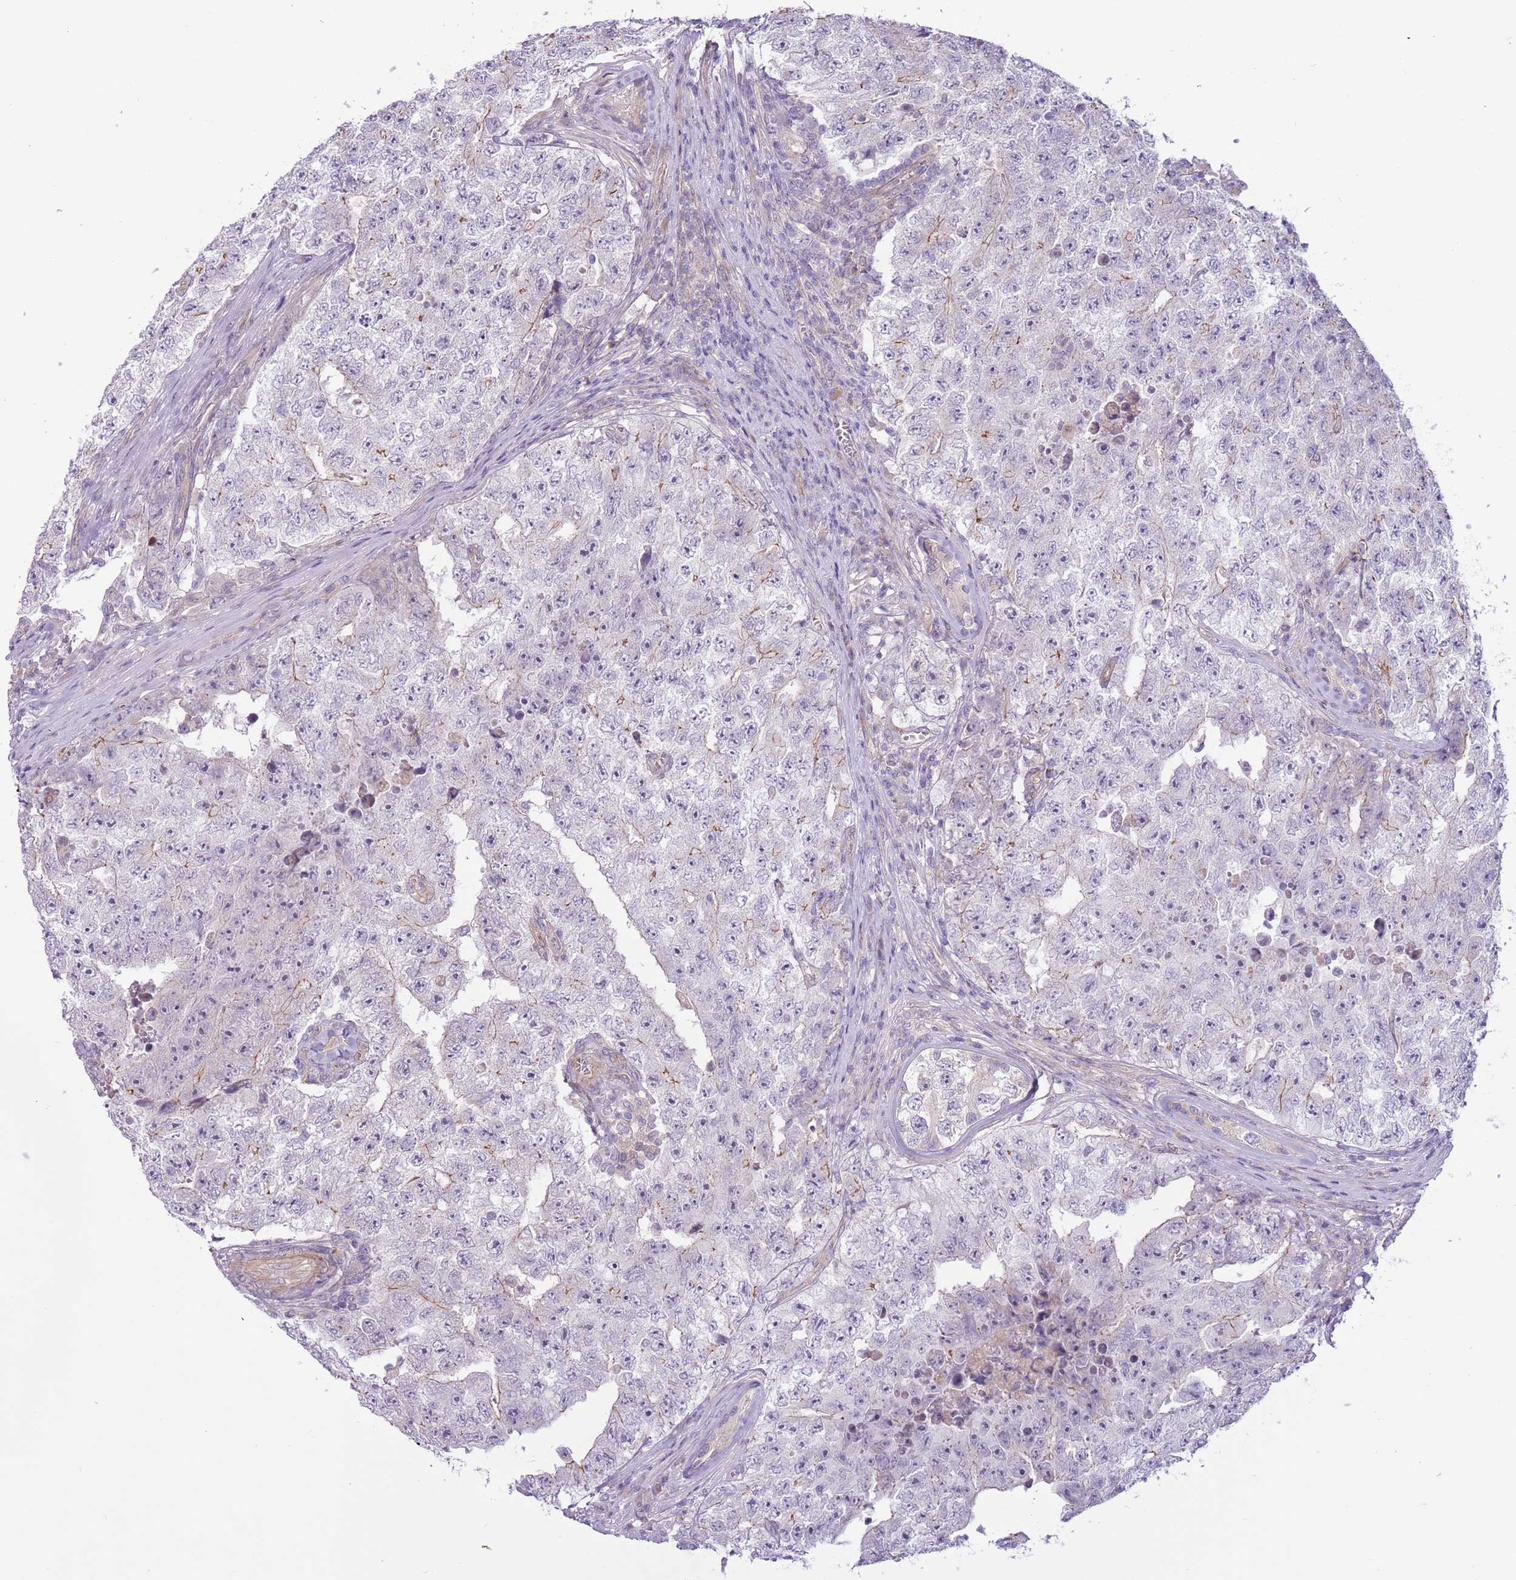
{"staining": {"intensity": "negative", "quantity": "none", "location": "none"}, "tissue": "testis cancer", "cell_type": "Tumor cells", "image_type": "cancer", "snomed": [{"axis": "morphology", "description": "Carcinoma, Embryonal, NOS"}, {"axis": "topography", "description": "Testis"}], "caption": "High magnification brightfield microscopy of testis cancer stained with DAB (3,3'-diaminobenzidine) (brown) and counterstained with hematoxylin (blue): tumor cells show no significant staining.", "gene": "MRO", "patient": {"sex": "male", "age": 17}}